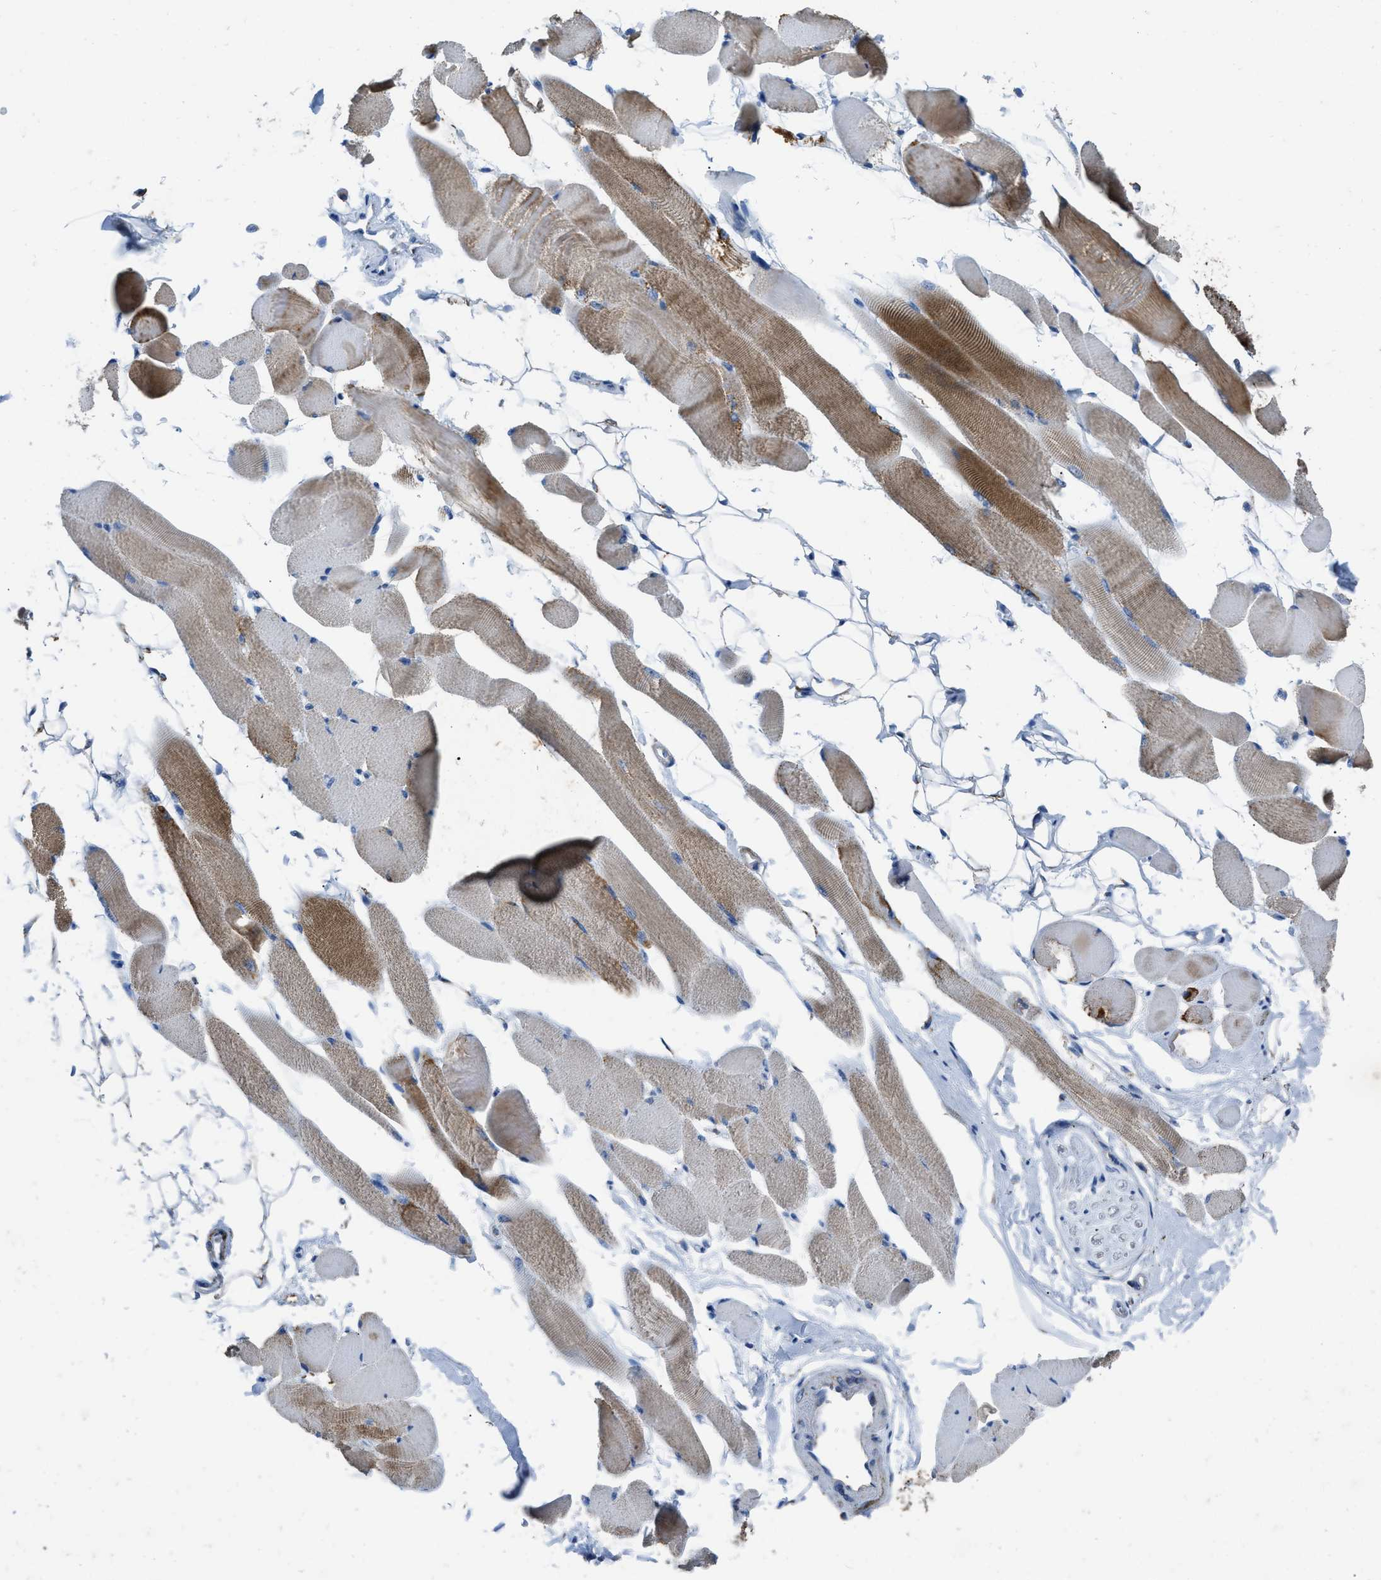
{"staining": {"intensity": "moderate", "quantity": "25%-75%", "location": "cytoplasmic/membranous"}, "tissue": "skeletal muscle", "cell_type": "Myocytes", "image_type": "normal", "snomed": [{"axis": "morphology", "description": "Normal tissue, NOS"}, {"axis": "topography", "description": "Skeletal muscle"}, {"axis": "topography", "description": "Peripheral nerve tissue"}], "caption": "Protein analysis of unremarkable skeletal muscle demonstrates moderate cytoplasmic/membranous expression in about 25%-75% of myocytes. The staining is performed using DAB (3,3'-diaminobenzidine) brown chromogen to label protein expression. The nuclei are counter-stained blue using hematoxylin.", "gene": "ETFB", "patient": {"sex": "female", "age": 84}}